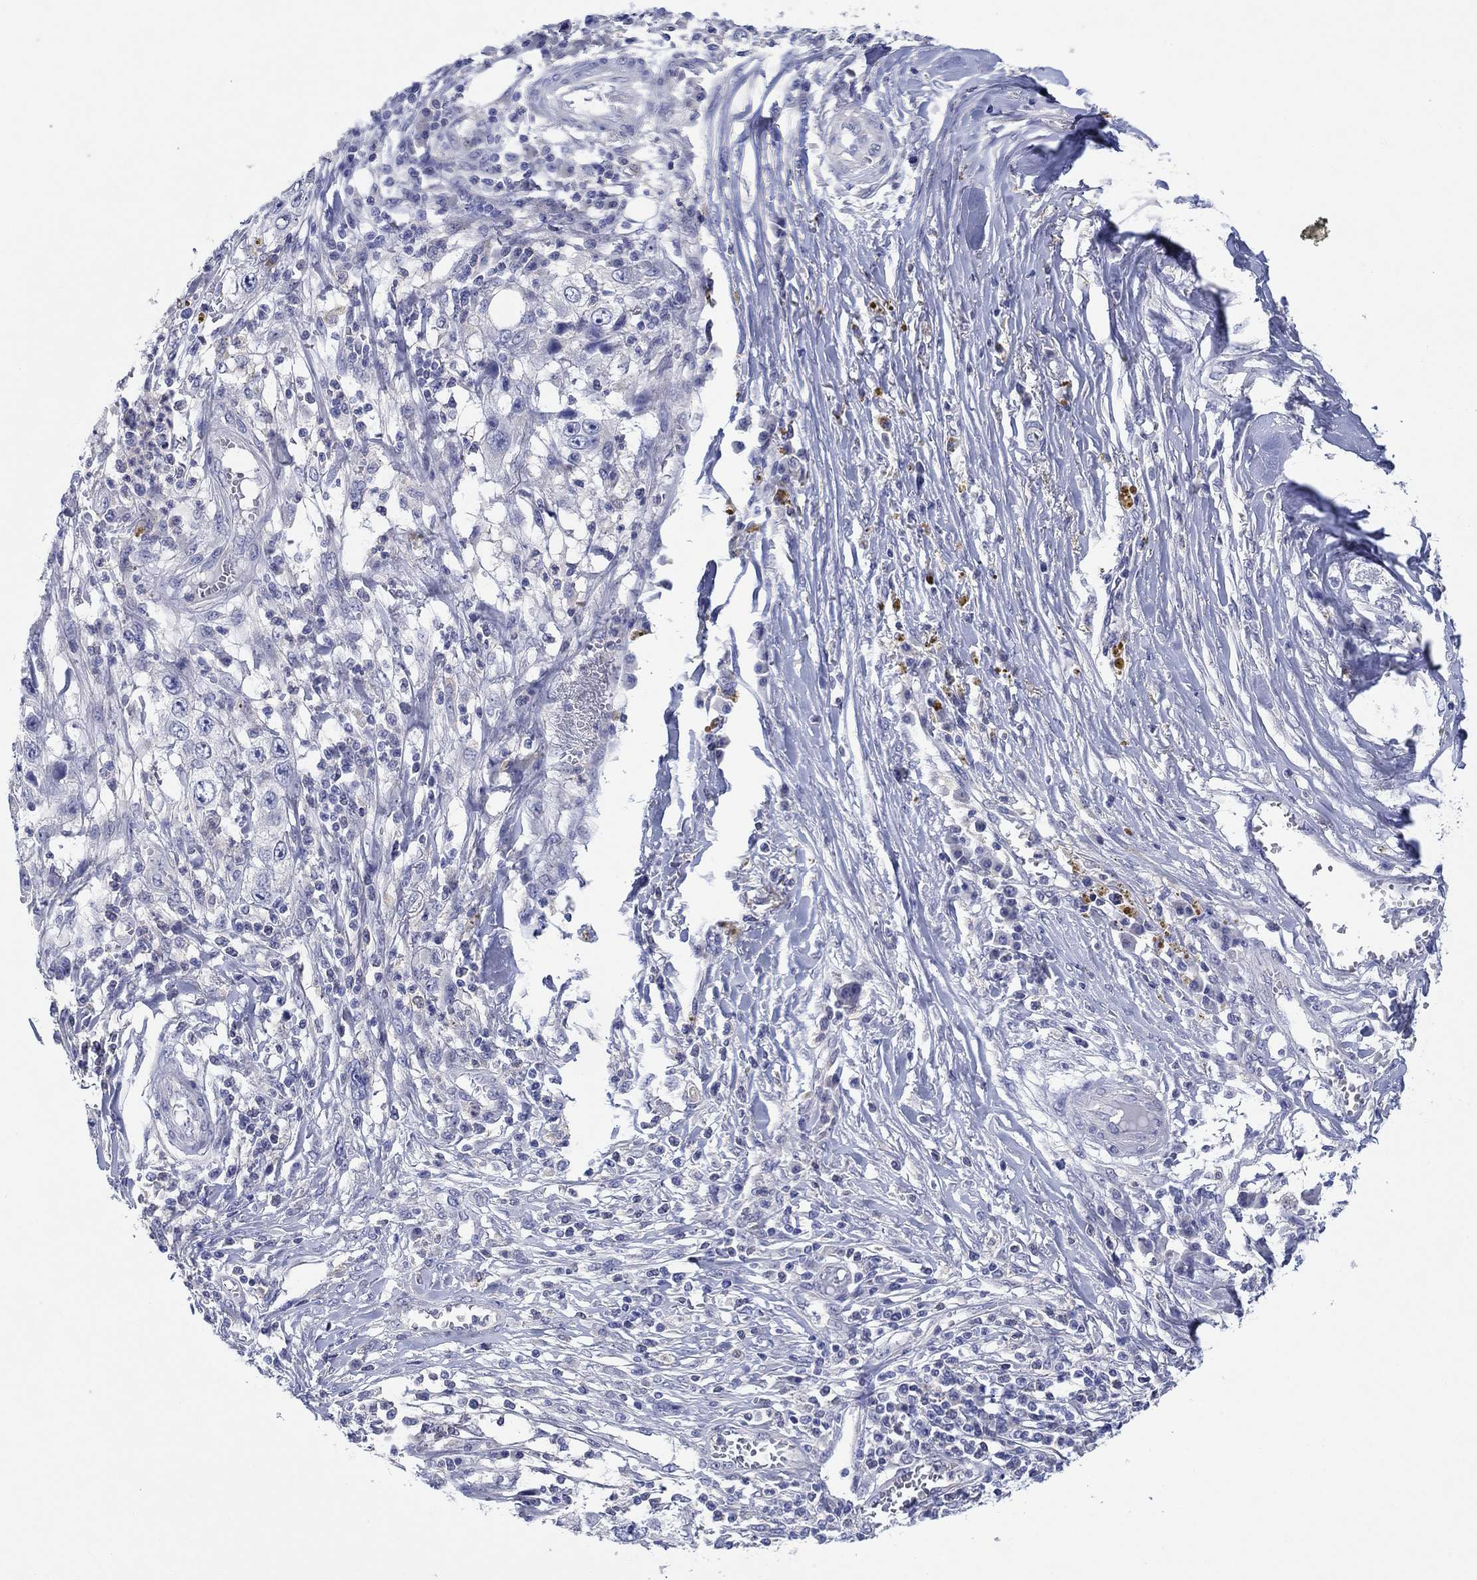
{"staining": {"intensity": "negative", "quantity": "none", "location": "none"}, "tissue": "skin cancer", "cell_type": "Tumor cells", "image_type": "cancer", "snomed": [{"axis": "morphology", "description": "Squamous cell carcinoma, NOS"}, {"axis": "topography", "description": "Skin"}], "caption": "The image exhibits no significant expression in tumor cells of skin cancer (squamous cell carcinoma). Brightfield microscopy of immunohistochemistry stained with DAB (brown) and hematoxylin (blue), captured at high magnification.", "gene": "HDC", "patient": {"sex": "male", "age": 82}}